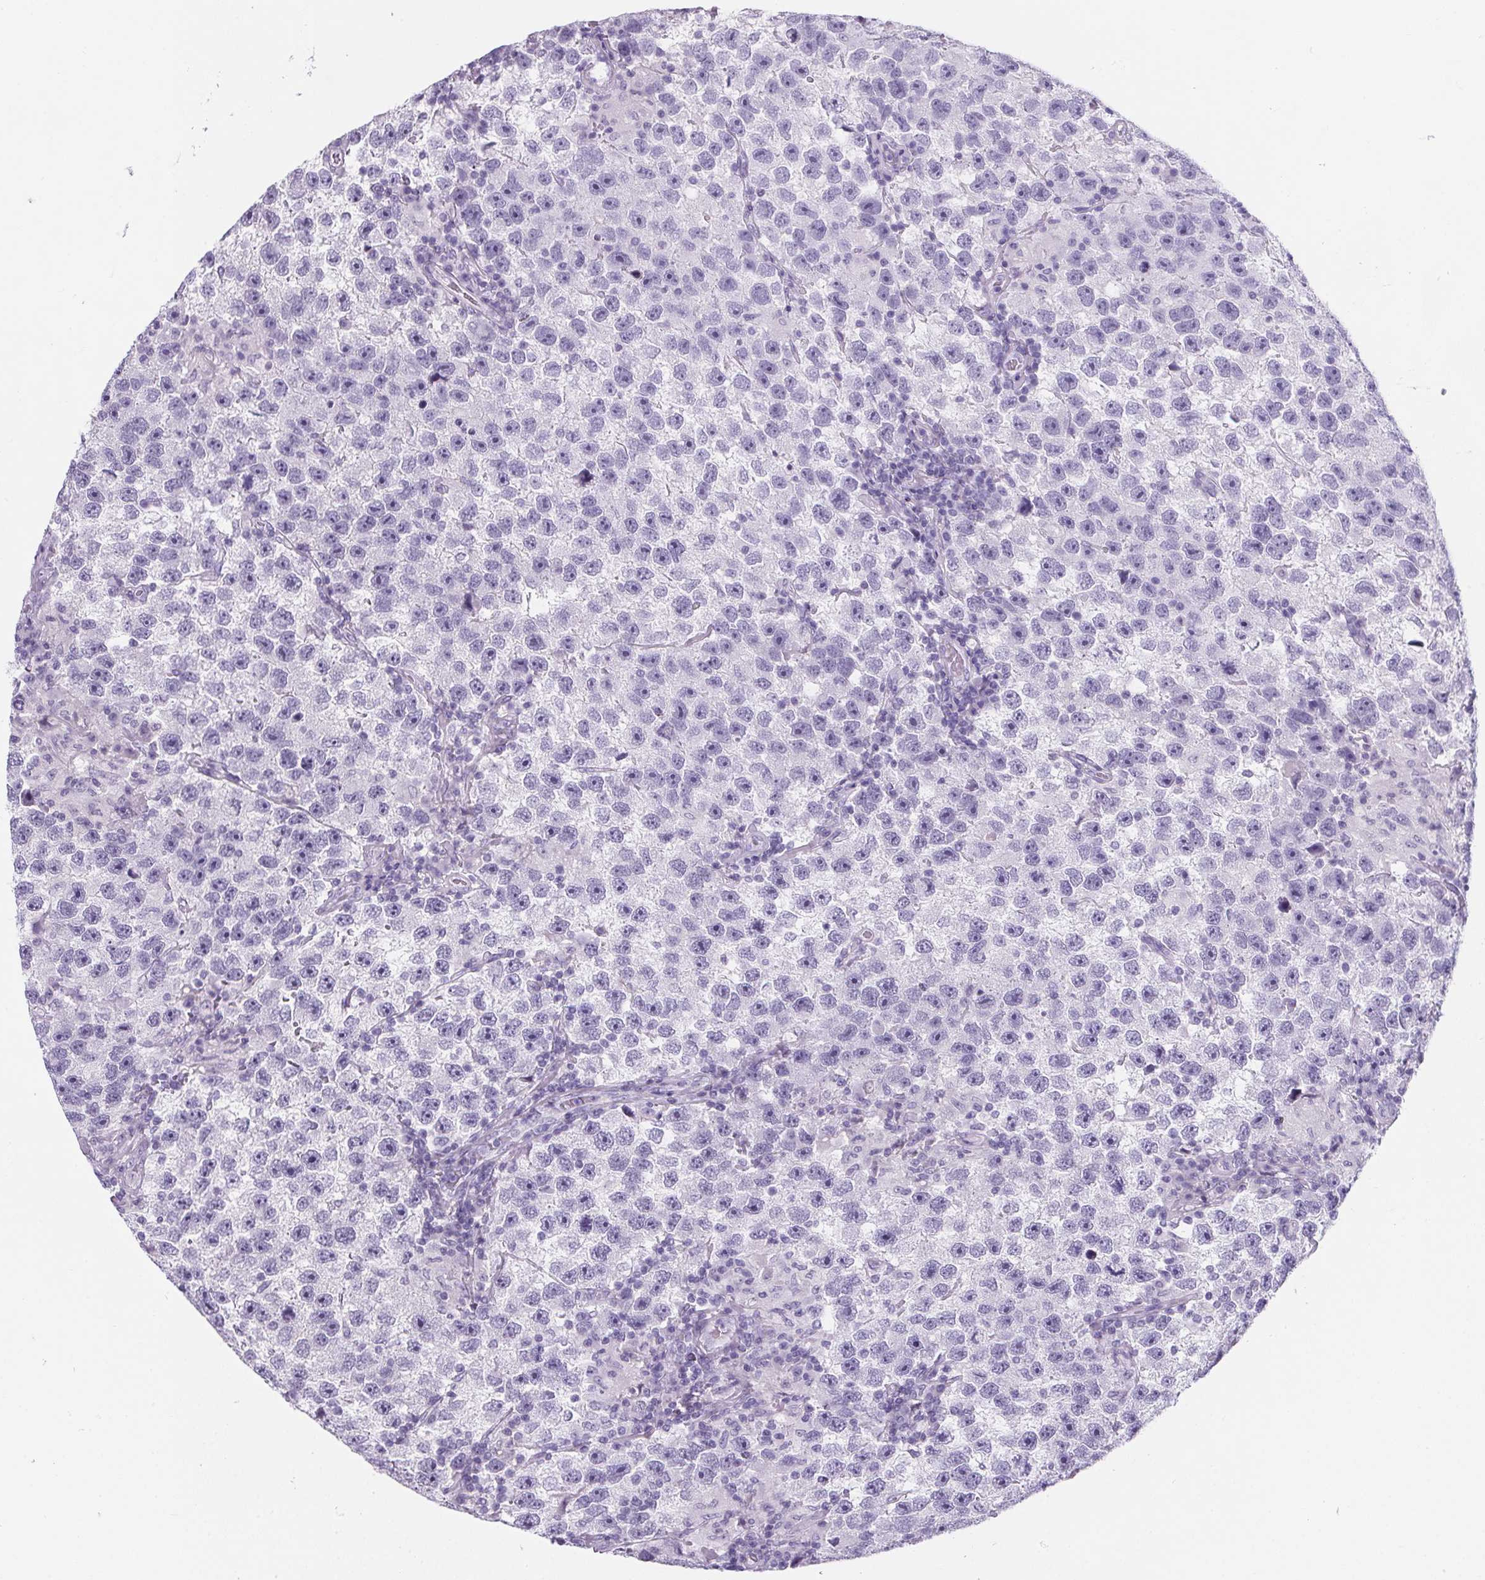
{"staining": {"intensity": "negative", "quantity": "none", "location": "none"}, "tissue": "testis cancer", "cell_type": "Tumor cells", "image_type": "cancer", "snomed": [{"axis": "morphology", "description": "Seminoma, NOS"}, {"axis": "topography", "description": "Testis"}], "caption": "IHC micrograph of testis cancer (seminoma) stained for a protein (brown), which displays no expression in tumor cells.", "gene": "ADRB1", "patient": {"sex": "male", "age": 26}}